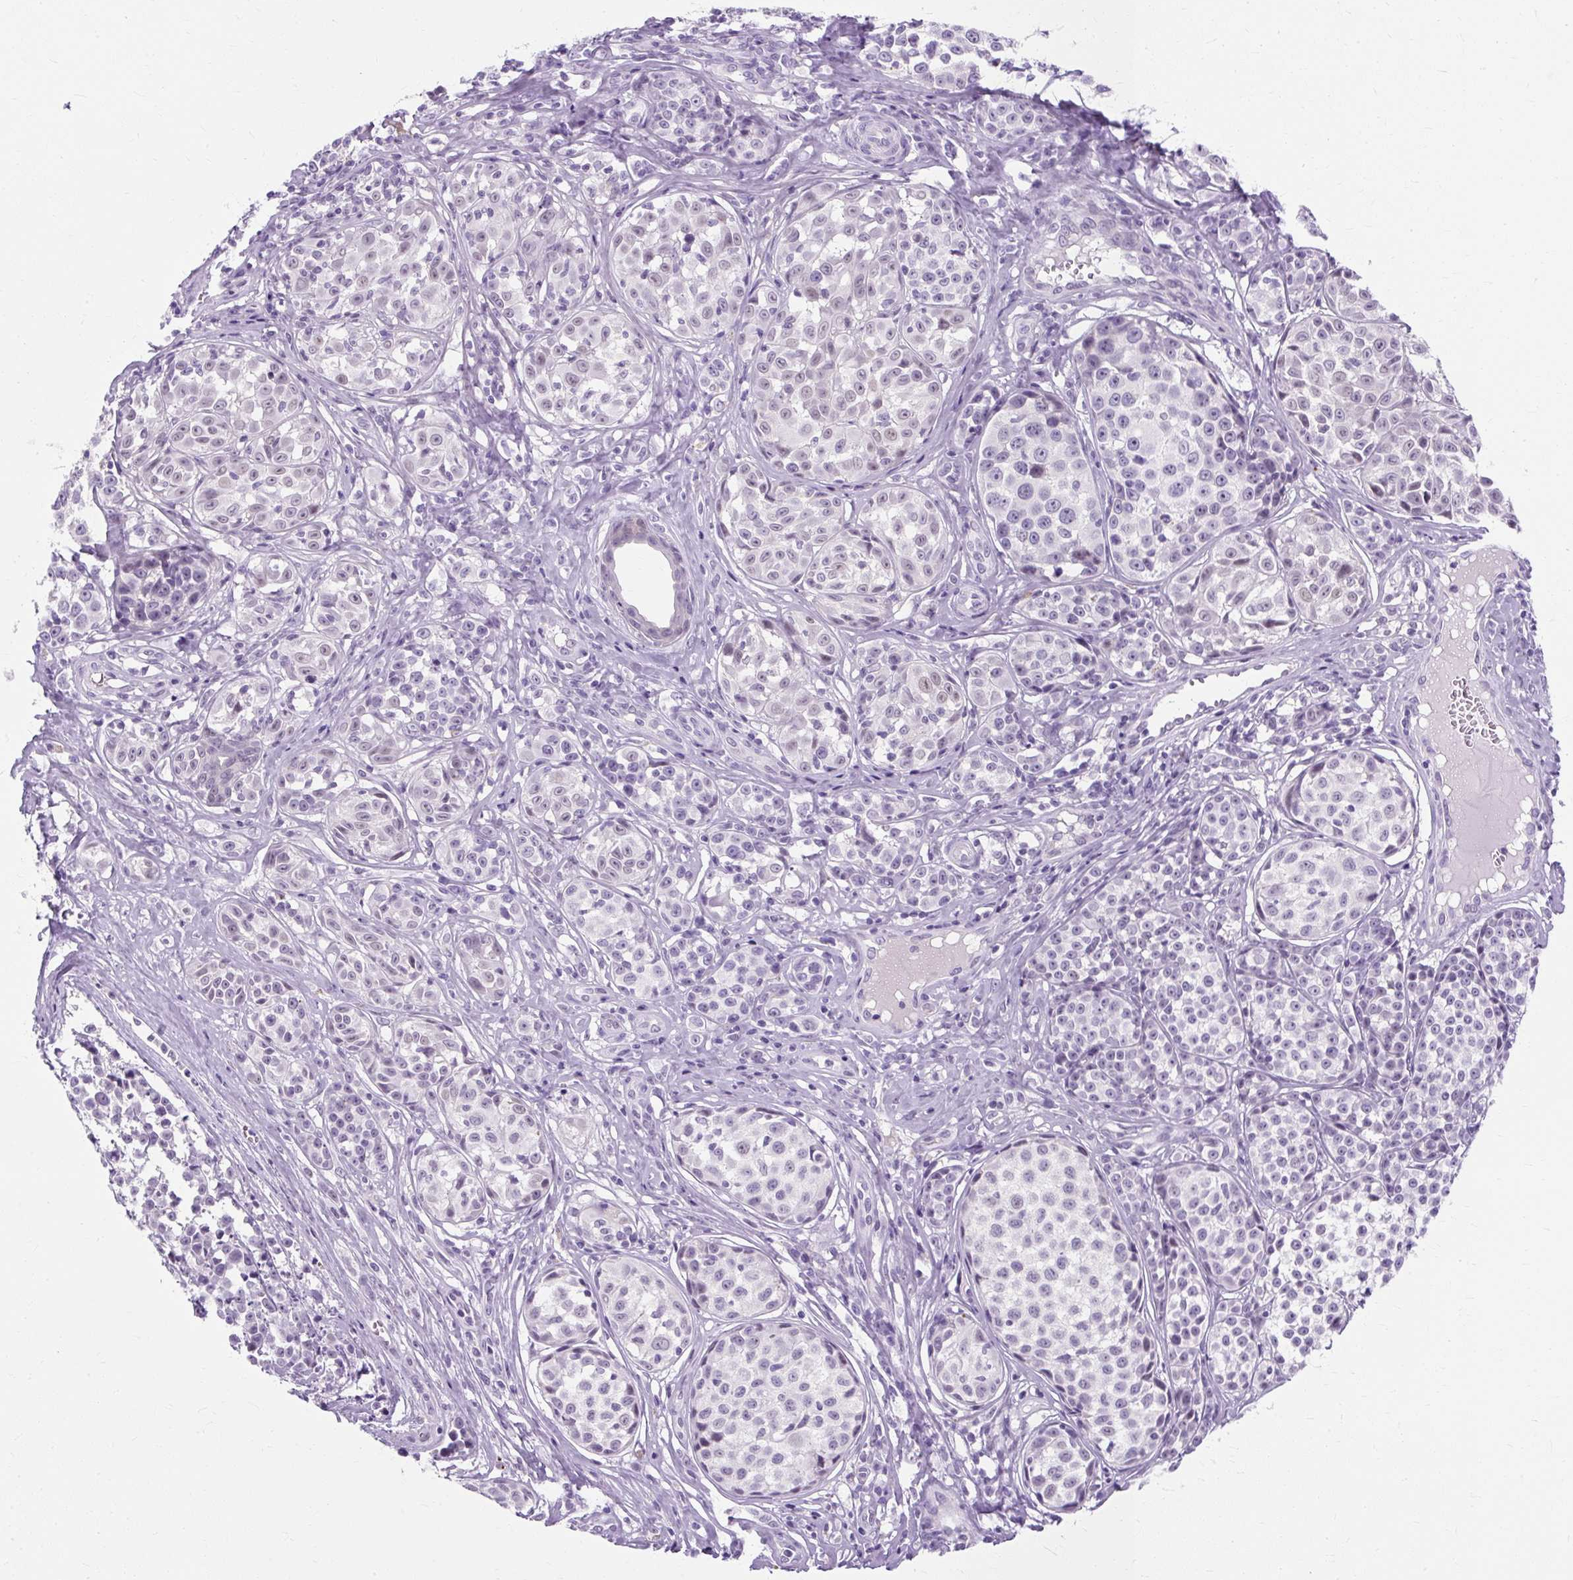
{"staining": {"intensity": "negative", "quantity": "none", "location": "none"}, "tissue": "melanoma", "cell_type": "Tumor cells", "image_type": "cancer", "snomed": [{"axis": "morphology", "description": "Malignant melanoma, NOS"}, {"axis": "topography", "description": "Skin"}], "caption": "The immunohistochemistry (IHC) histopathology image has no significant staining in tumor cells of malignant melanoma tissue. (Stains: DAB (3,3'-diaminobenzidine) immunohistochemistry (IHC) with hematoxylin counter stain, Microscopy: brightfield microscopy at high magnification).", "gene": "RYBP", "patient": {"sex": "female", "age": 35}}